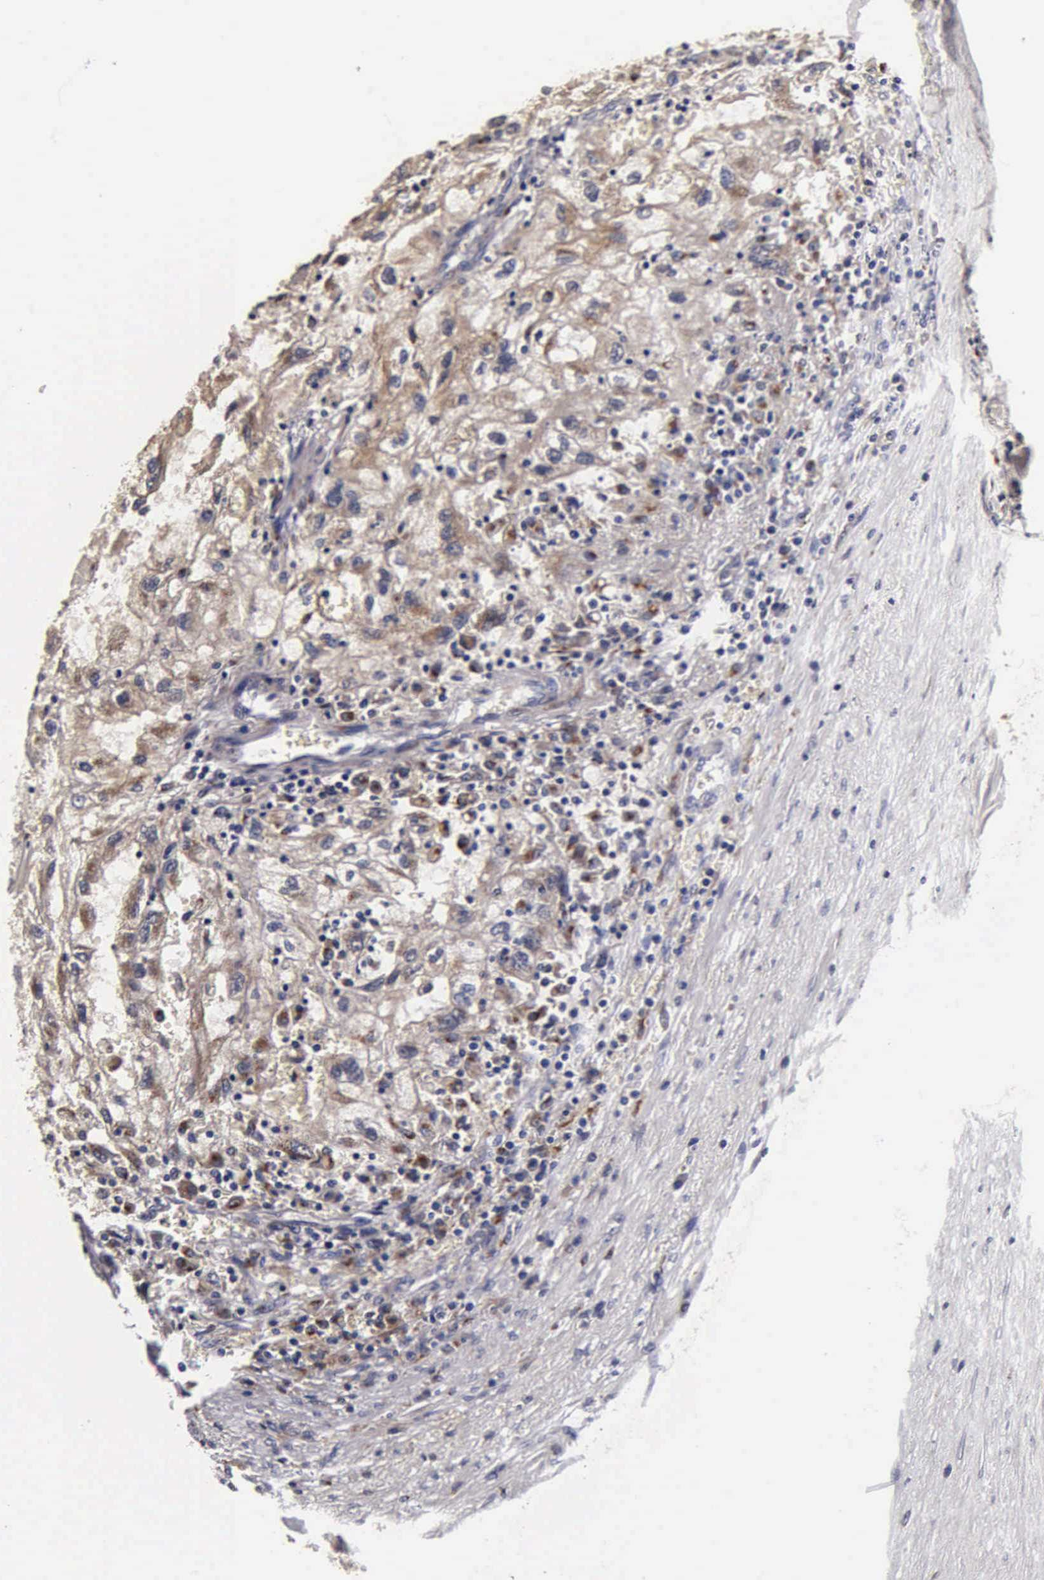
{"staining": {"intensity": "moderate", "quantity": "25%-75%", "location": "cytoplasmic/membranous"}, "tissue": "renal cancer", "cell_type": "Tumor cells", "image_type": "cancer", "snomed": [{"axis": "morphology", "description": "Normal tissue, NOS"}, {"axis": "morphology", "description": "Adenocarcinoma, NOS"}, {"axis": "topography", "description": "Kidney"}], "caption": "A photomicrograph of renal cancer stained for a protein shows moderate cytoplasmic/membranous brown staining in tumor cells.", "gene": "CST3", "patient": {"sex": "male", "age": 71}}